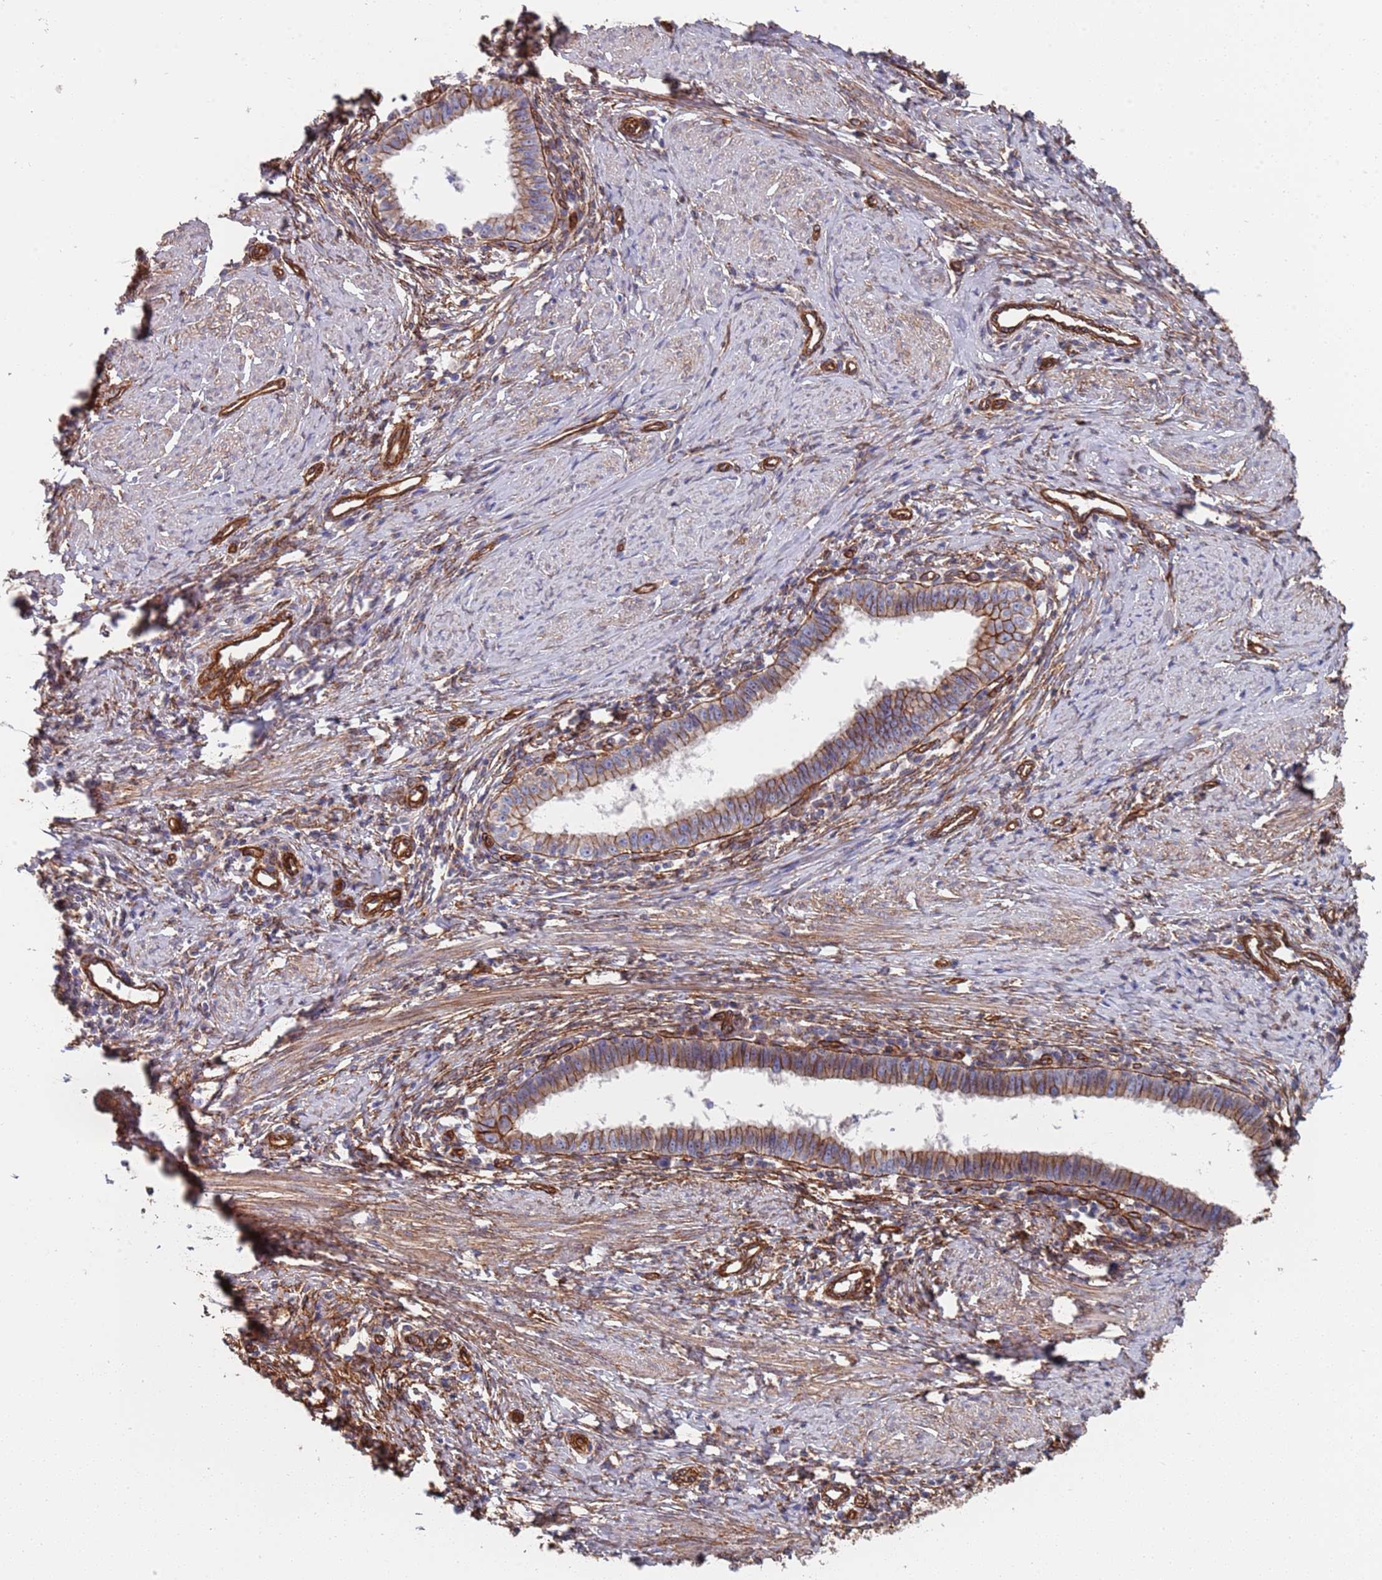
{"staining": {"intensity": "moderate", "quantity": ">75%", "location": "cytoplasmic/membranous"}, "tissue": "cervical cancer", "cell_type": "Tumor cells", "image_type": "cancer", "snomed": [{"axis": "morphology", "description": "Adenocarcinoma, NOS"}, {"axis": "topography", "description": "Cervix"}], "caption": "IHC photomicrograph of cervical adenocarcinoma stained for a protein (brown), which demonstrates medium levels of moderate cytoplasmic/membranous positivity in approximately >75% of tumor cells.", "gene": "JAKMIP2", "patient": {"sex": "female", "age": 36}}